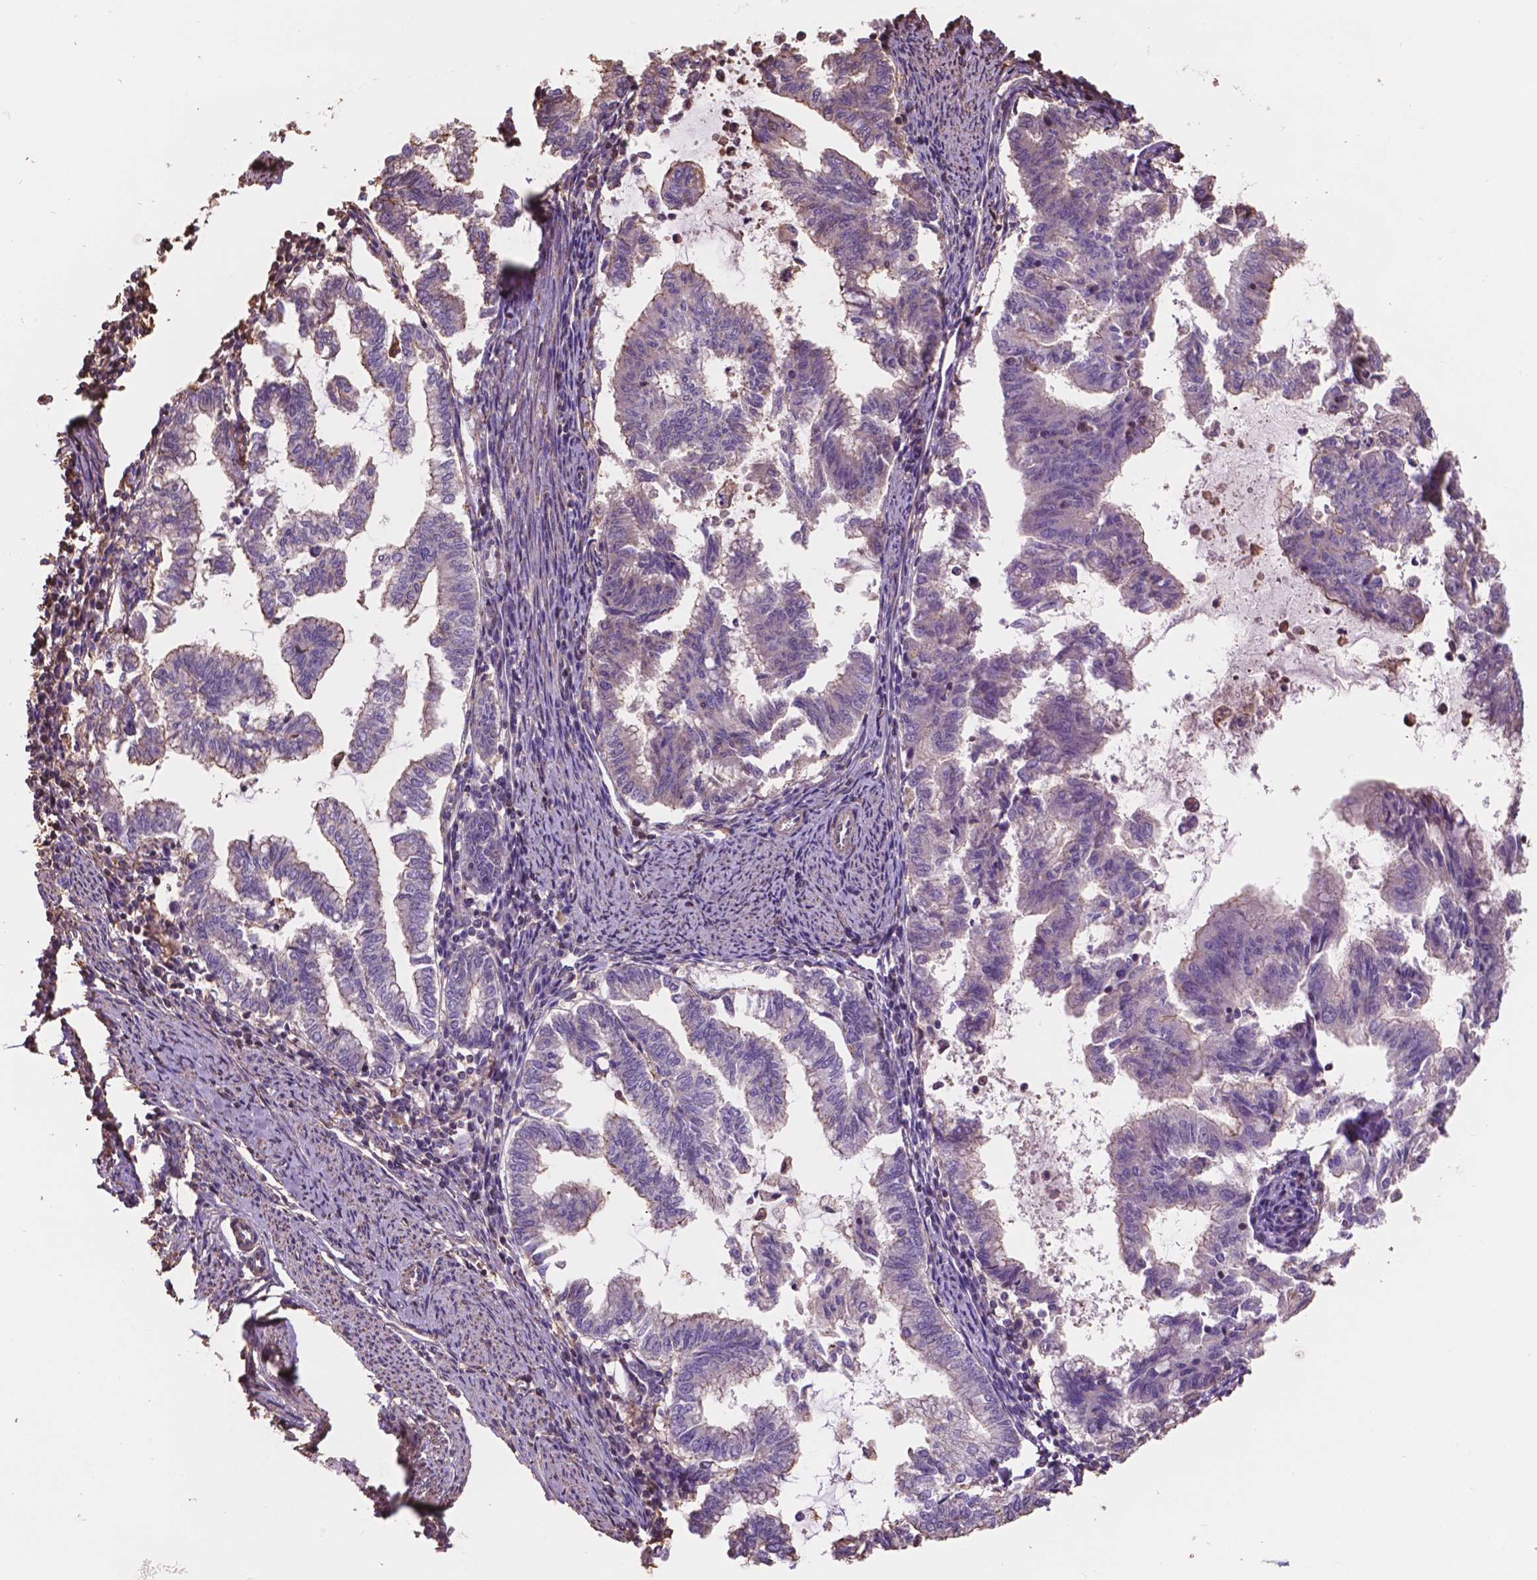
{"staining": {"intensity": "moderate", "quantity": "<25%", "location": "cytoplasmic/membranous"}, "tissue": "endometrial cancer", "cell_type": "Tumor cells", "image_type": "cancer", "snomed": [{"axis": "morphology", "description": "Adenocarcinoma, NOS"}, {"axis": "topography", "description": "Endometrium"}], "caption": "Moderate cytoplasmic/membranous positivity is identified in about <25% of tumor cells in adenocarcinoma (endometrial).", "gene": "NIPA2", "patient": {"sex": "female", "age": 79}}